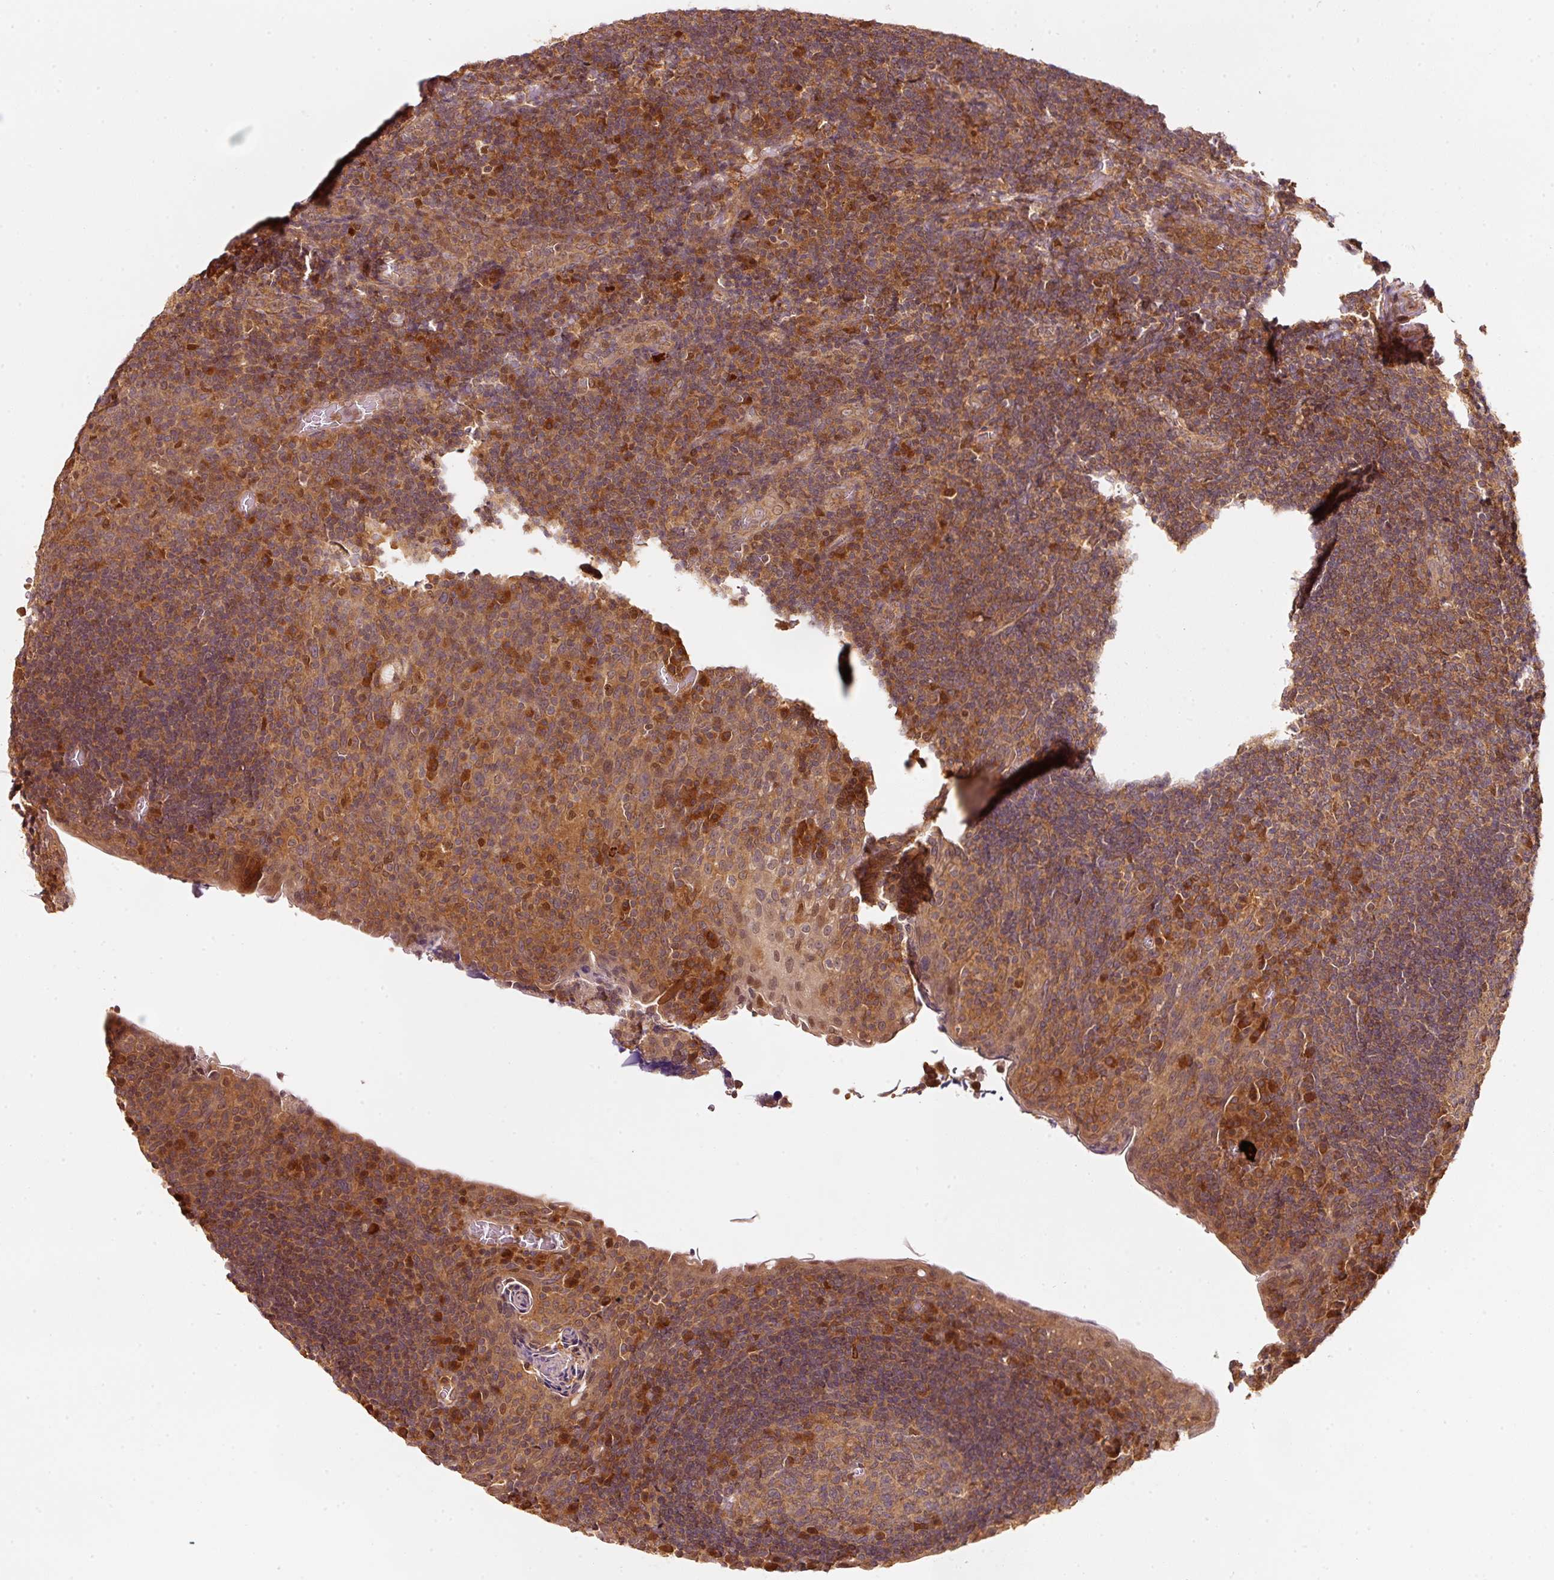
{"staining": {"intensity": "moderate", "quantity": "25%-75%", "location": "cytoplasmic/membranous"}, "tissue": "tonsil", "cell_type": "Germinal center cells", "image_type": "normal", "snomed": [{"axis": "morphology", "description": "Normal tissue, NOS"}, {"axis": "topography", "description": "Tonsil"}], "caption": "The image reveals staining of normal tonsil, revealing moderate cytoplasmic/membranous protein positivity (brown color) within germinal center cells.", "gene": "RRAS2", "patient": {"sex": "male", "age": 17}}